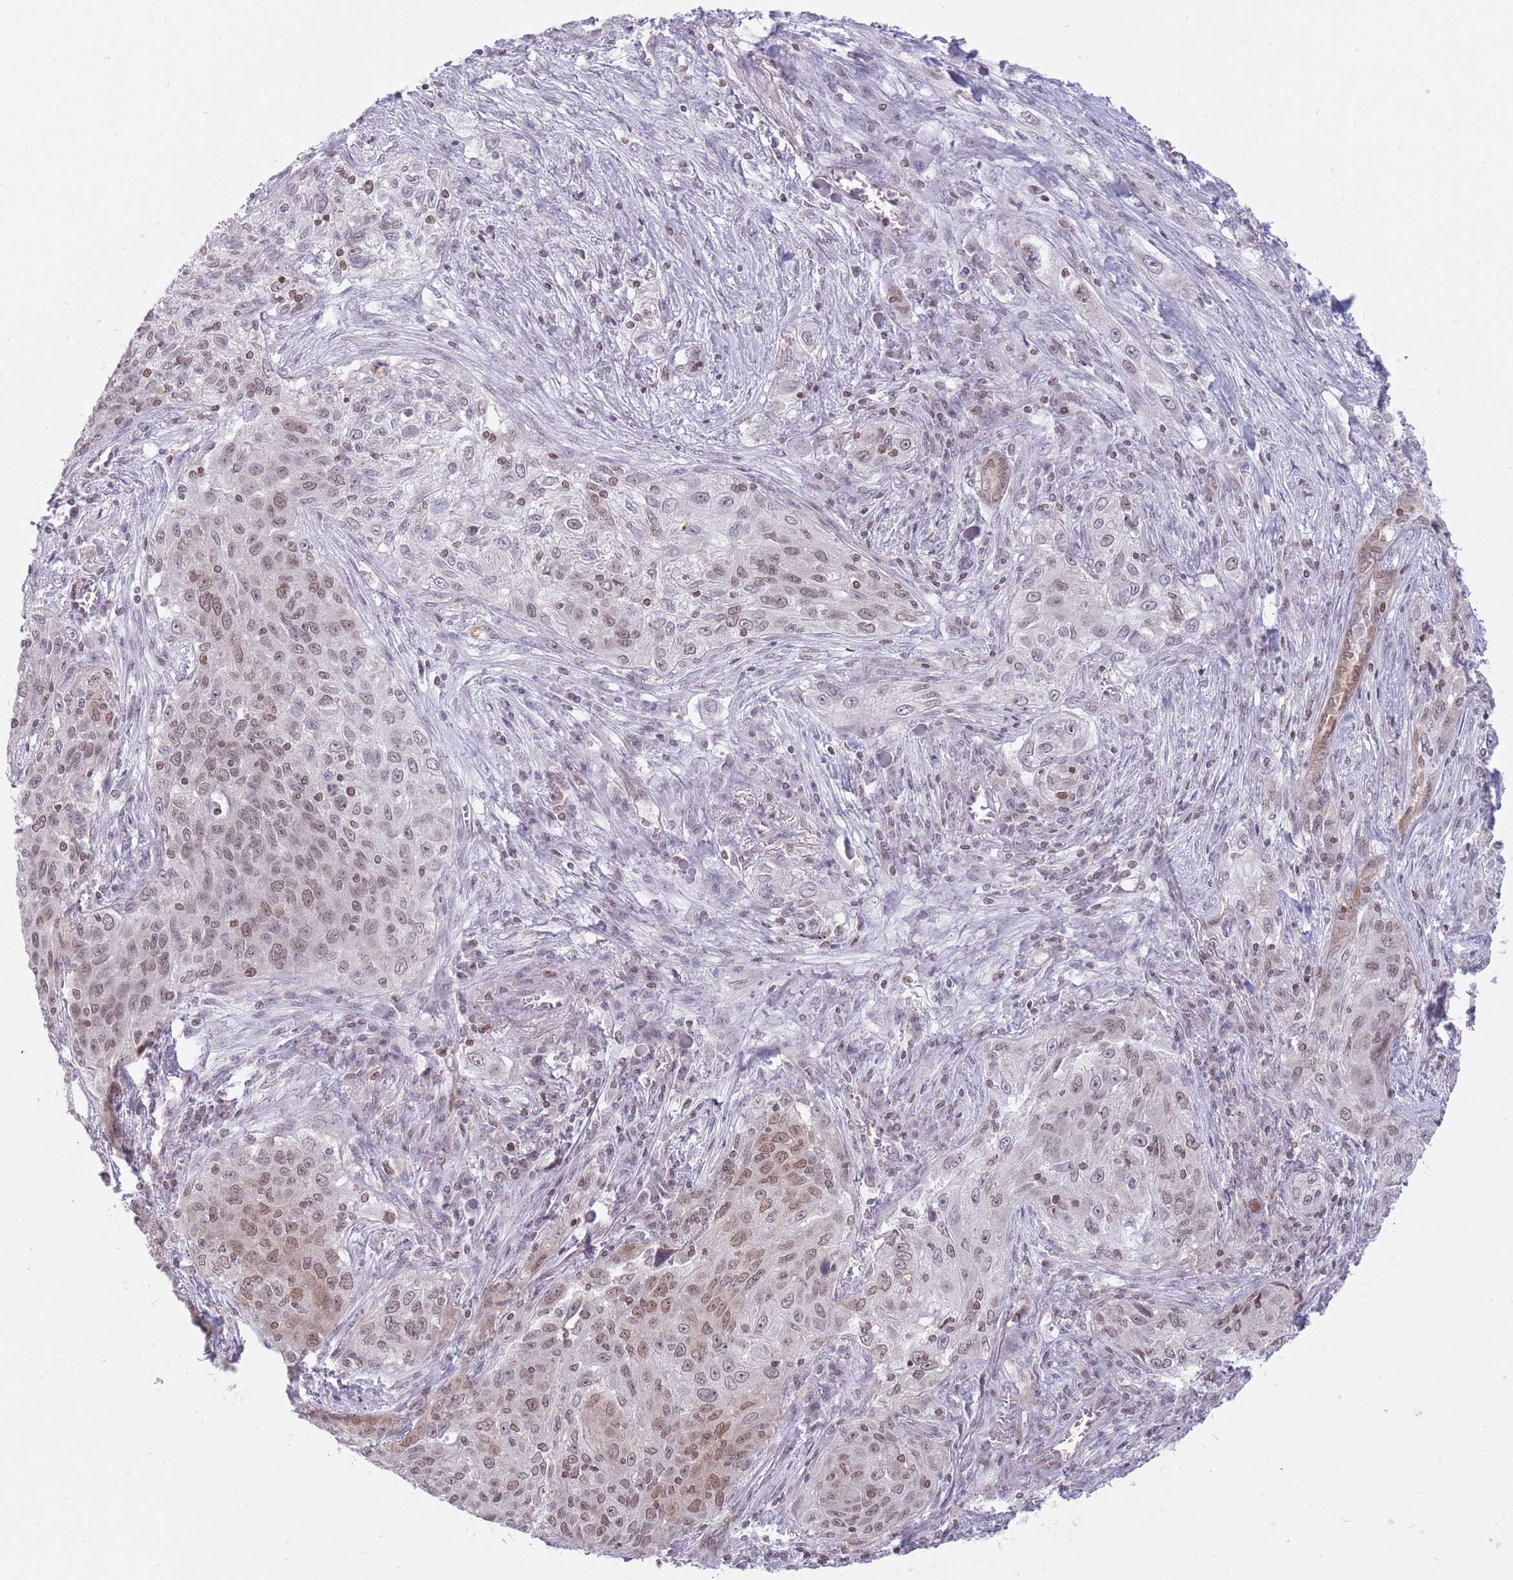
{"staining": {"intensity": "moderate", "quantity": "<25%", "location": "nuclear"}, "tissue": "lung cancer", "cell_type": "Tumor cells", "image_type": "cancer", "snomed": [{"axis": "morphology", "description": "Squamous cell carcinoma, NOS"}, {"axis": "topography", "description": "Lung"}], "caption": "Squamous cell carcinoma (lung) tissue demonstrates moderate nuclear staining in approximately <25% of tumor cells, visualized by immunohistochemistry.", "gene": "ZNF574", "patient": {"sex": "female", "age": 69}}